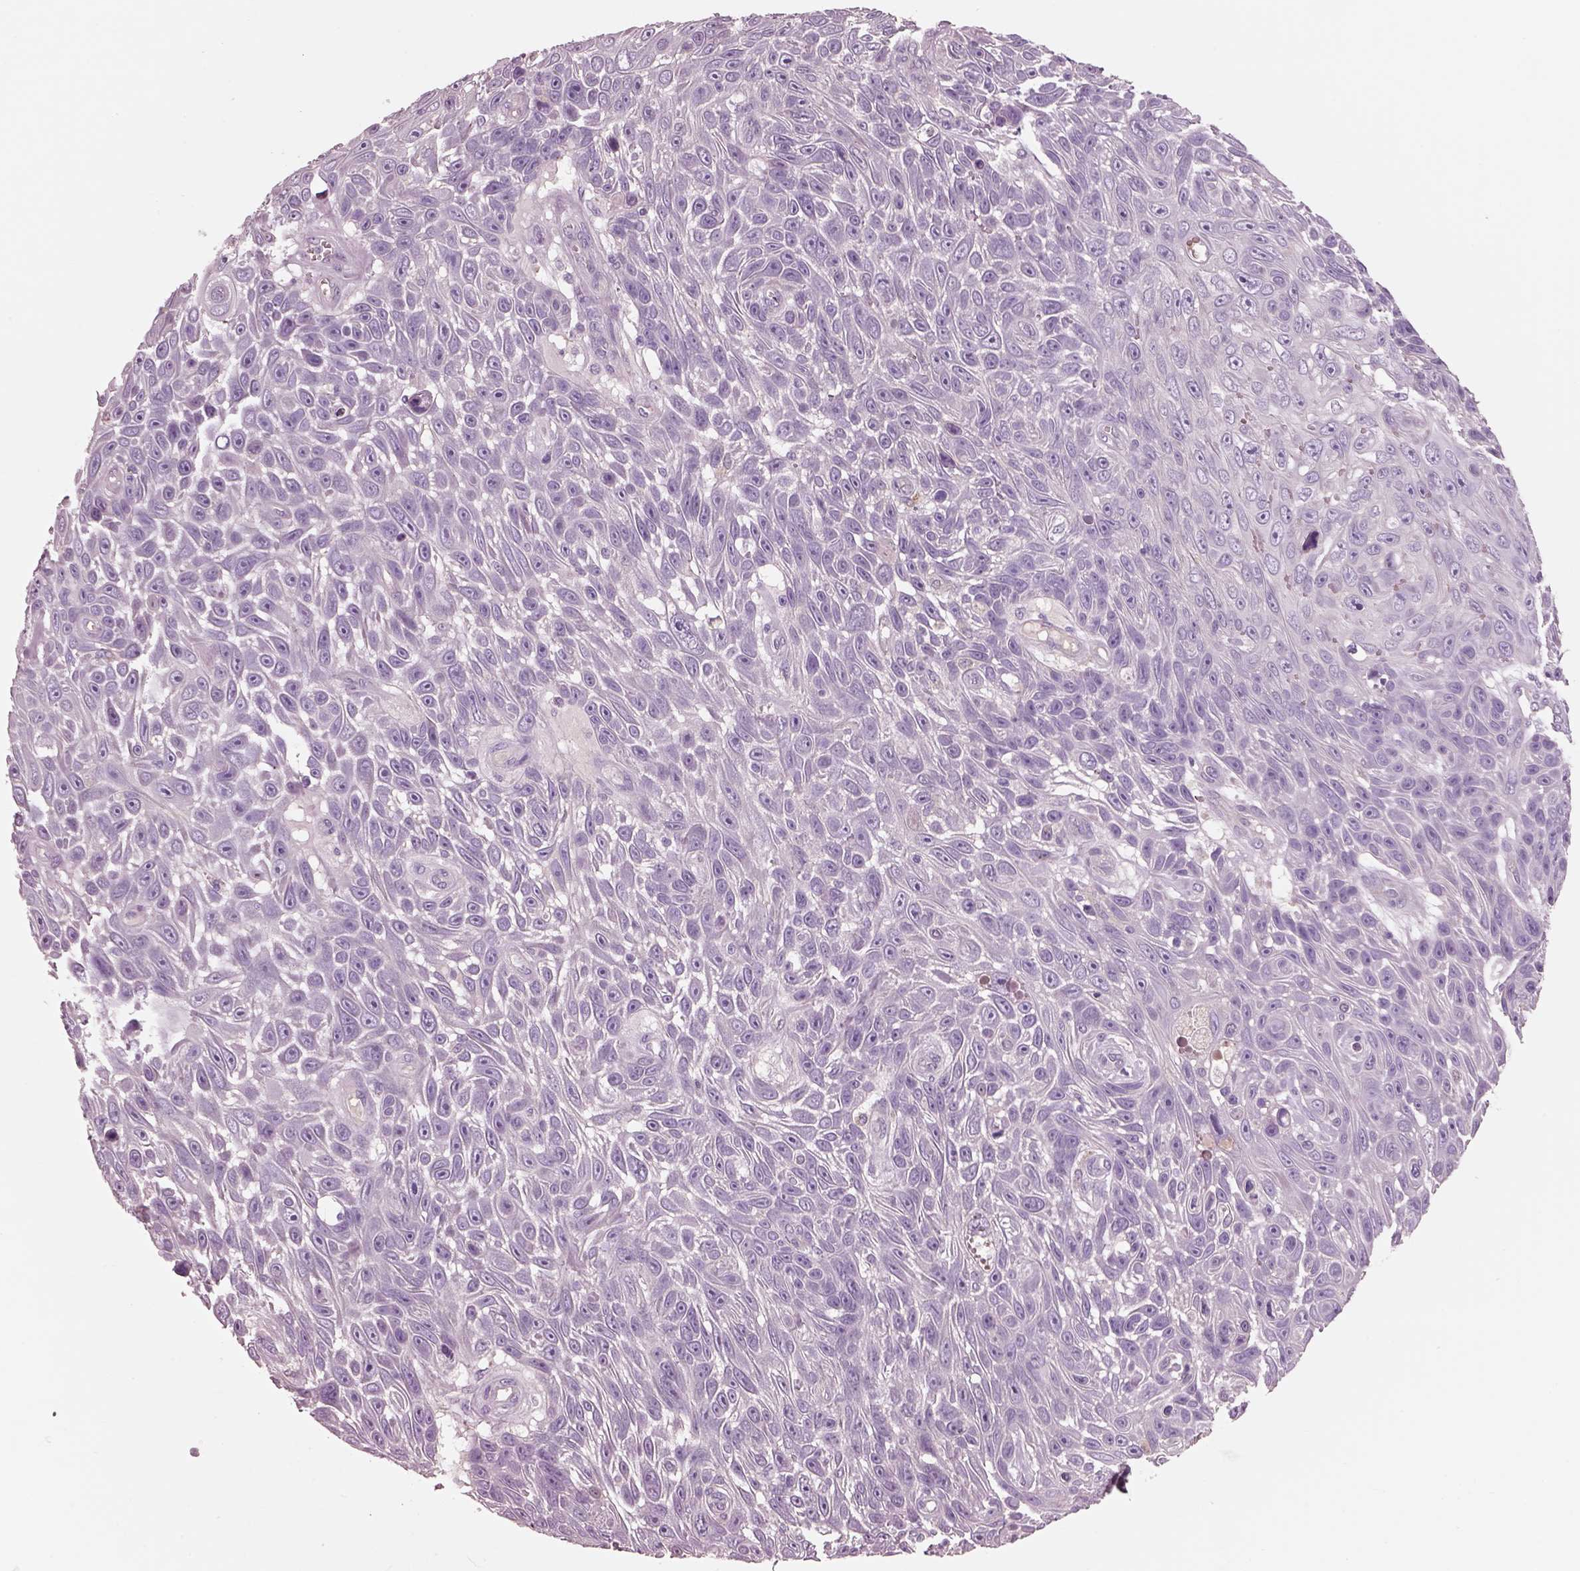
{"staining": {"intensity": "negative", "quantity": "none", "location": "none"}, "tissue": "skin cancer", "cell_type": "Tumor cells", "image_type": "cancer", "snomed": [{"axis": "morphology", "description": "Squamous cell carcinoma, NOS"}, {"axis": "topography", "description": "Skin"}], "caption": "Protein analysis of skin squamous cell carcinoma demonstrates no significant expression in tumor cells.", "gene": "IGLL1", "patient": {"sex": "male", "age": 82}}